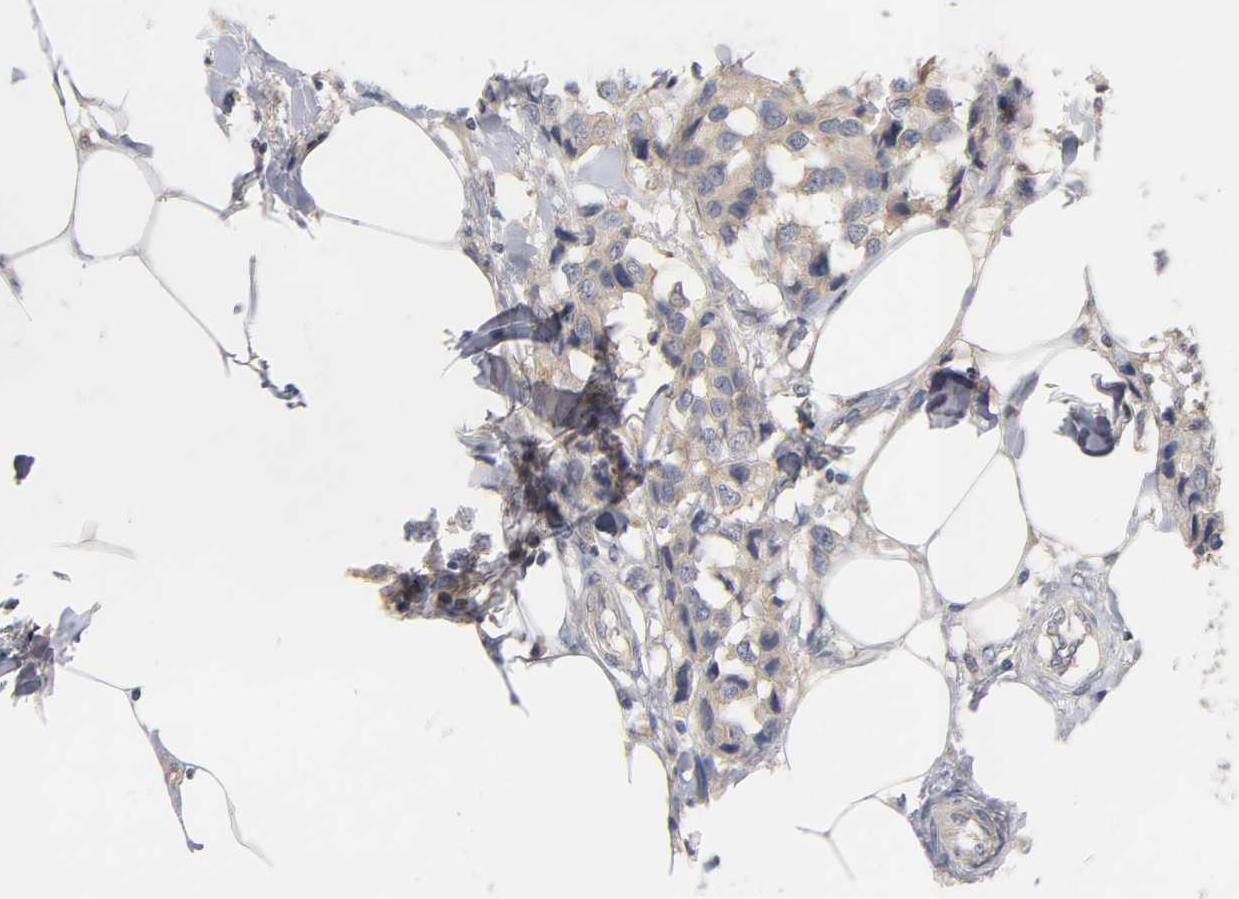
{"staining": {"intensity": "moderate", "quantity": ">75%", "location": "cytoplasmic/membranous"}, "tissue": "breast cancer", "cell_type": "Tumor cells", "image_type": "cancer", "snomed": [{"axis": "morphology", "description": "Duct carcinoma"}, {"axis": "topography", "description": "Breast"}], "caption": "Tumor cells reveal medium levels of moderate cytoplasmic/membranous staining in about >75% of cells in human infiltrating ductal carcinoma (breast). The staining was performed using DAB to visualize the protein expression in brown, while the nuclei were stained in blue with hematoxylin (Magnification: 20x).", "gene": "PDZD11", "patient": {"sex": "female", "age": 80}}